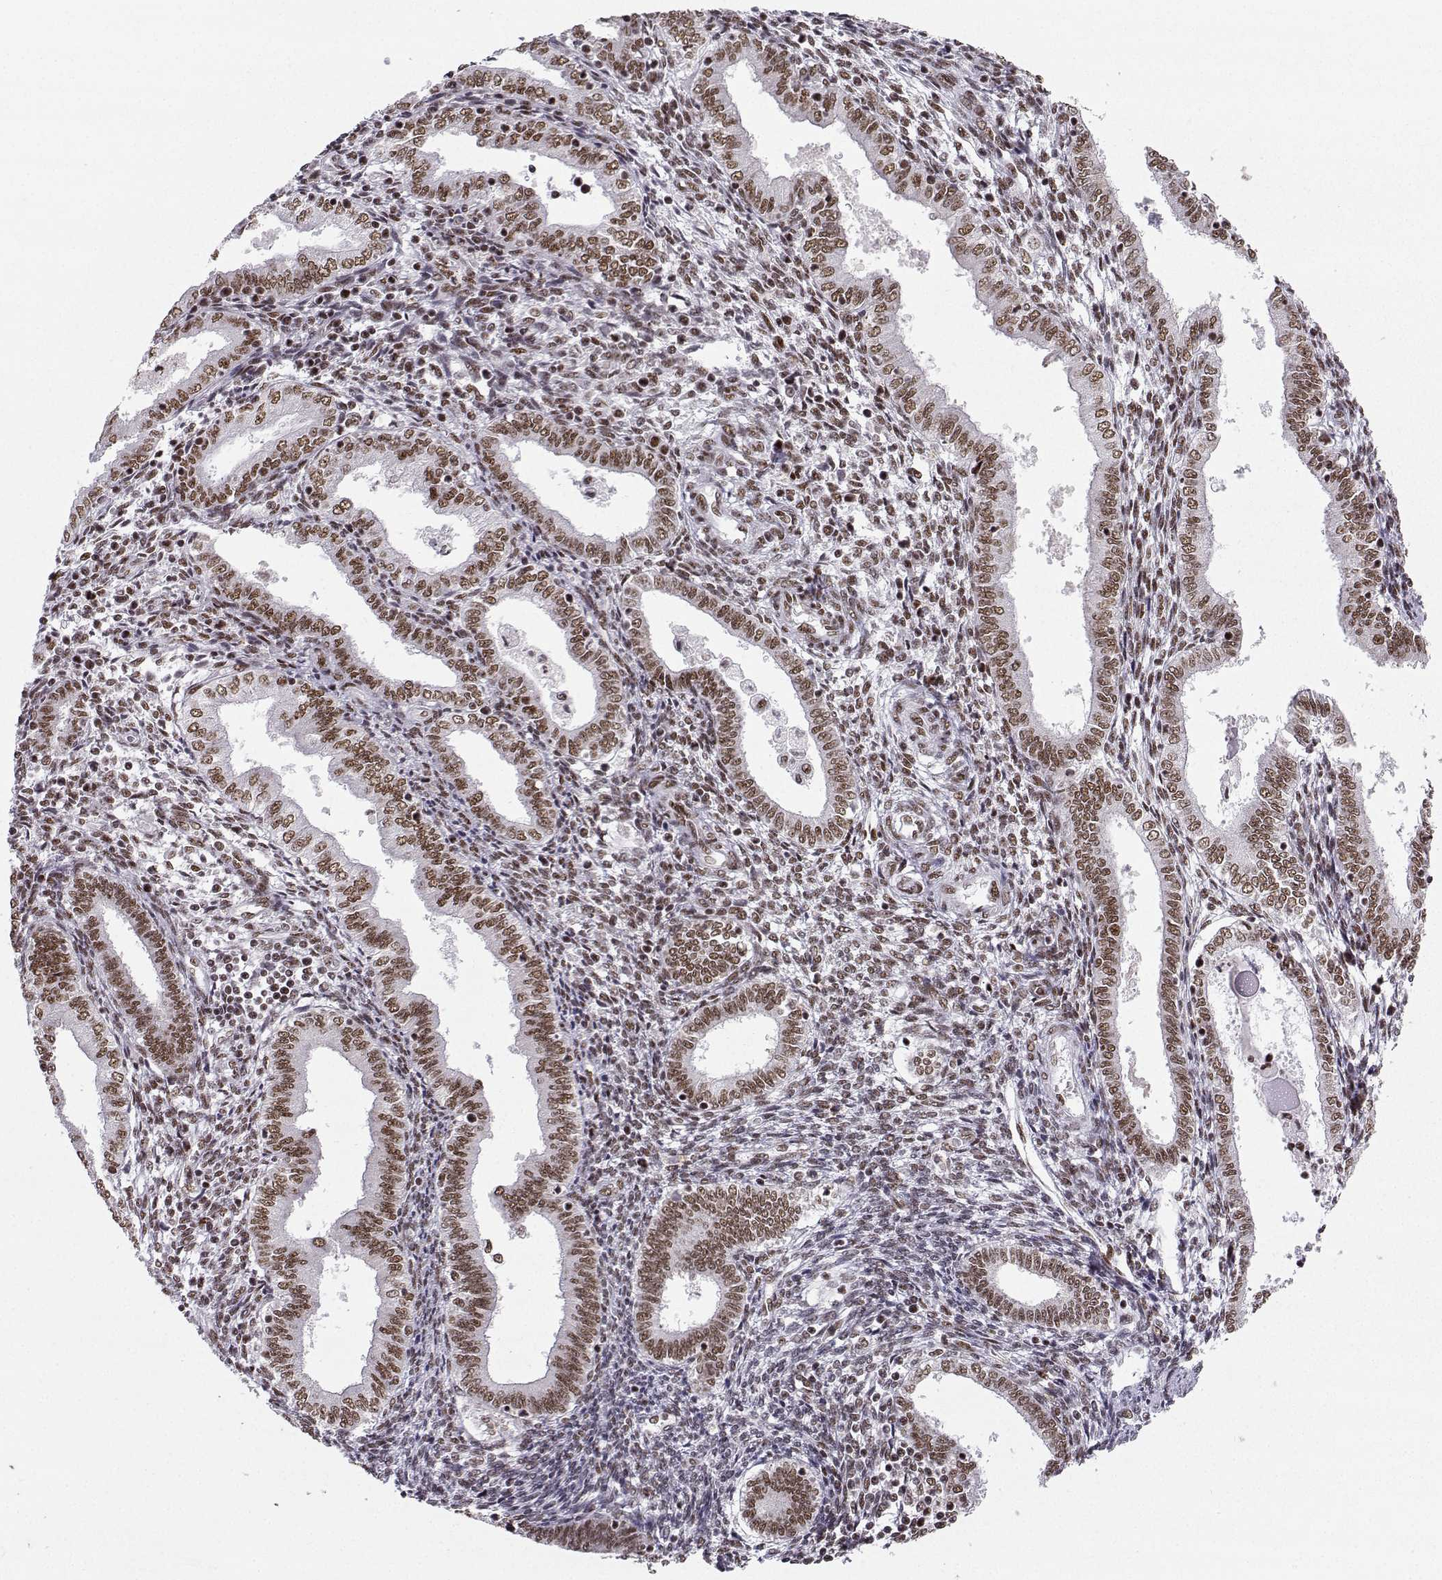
{"staining": {"intensity": "weak", "quantity": "25%-75%", "location": "nuclear"}, "tissue": "endometrium", "cell_type": "Cells in endometrial stroma", "image_type": "normal", "snomed": [{"axis": "morphology", "description": "Normal tissue, NOS"}, {"axis": "topography", "description": "Endometrium"}], "caption": "High-magnification brightfield microscopy of benign endometrium stained with DAB (3,3'-diaminobenzidine) (brown) and counterstained with hematoxylin (blue). cells in endometrial stroma exhibit weak nuclear expression is seen in about25%-75% of cells. (DAB (3,3'-diaminobenzidine) = brown stain, brightfield microscopy at high magnification).", "gene": "SNRPB2", "patient": {"sex": "female", "age": 42}}